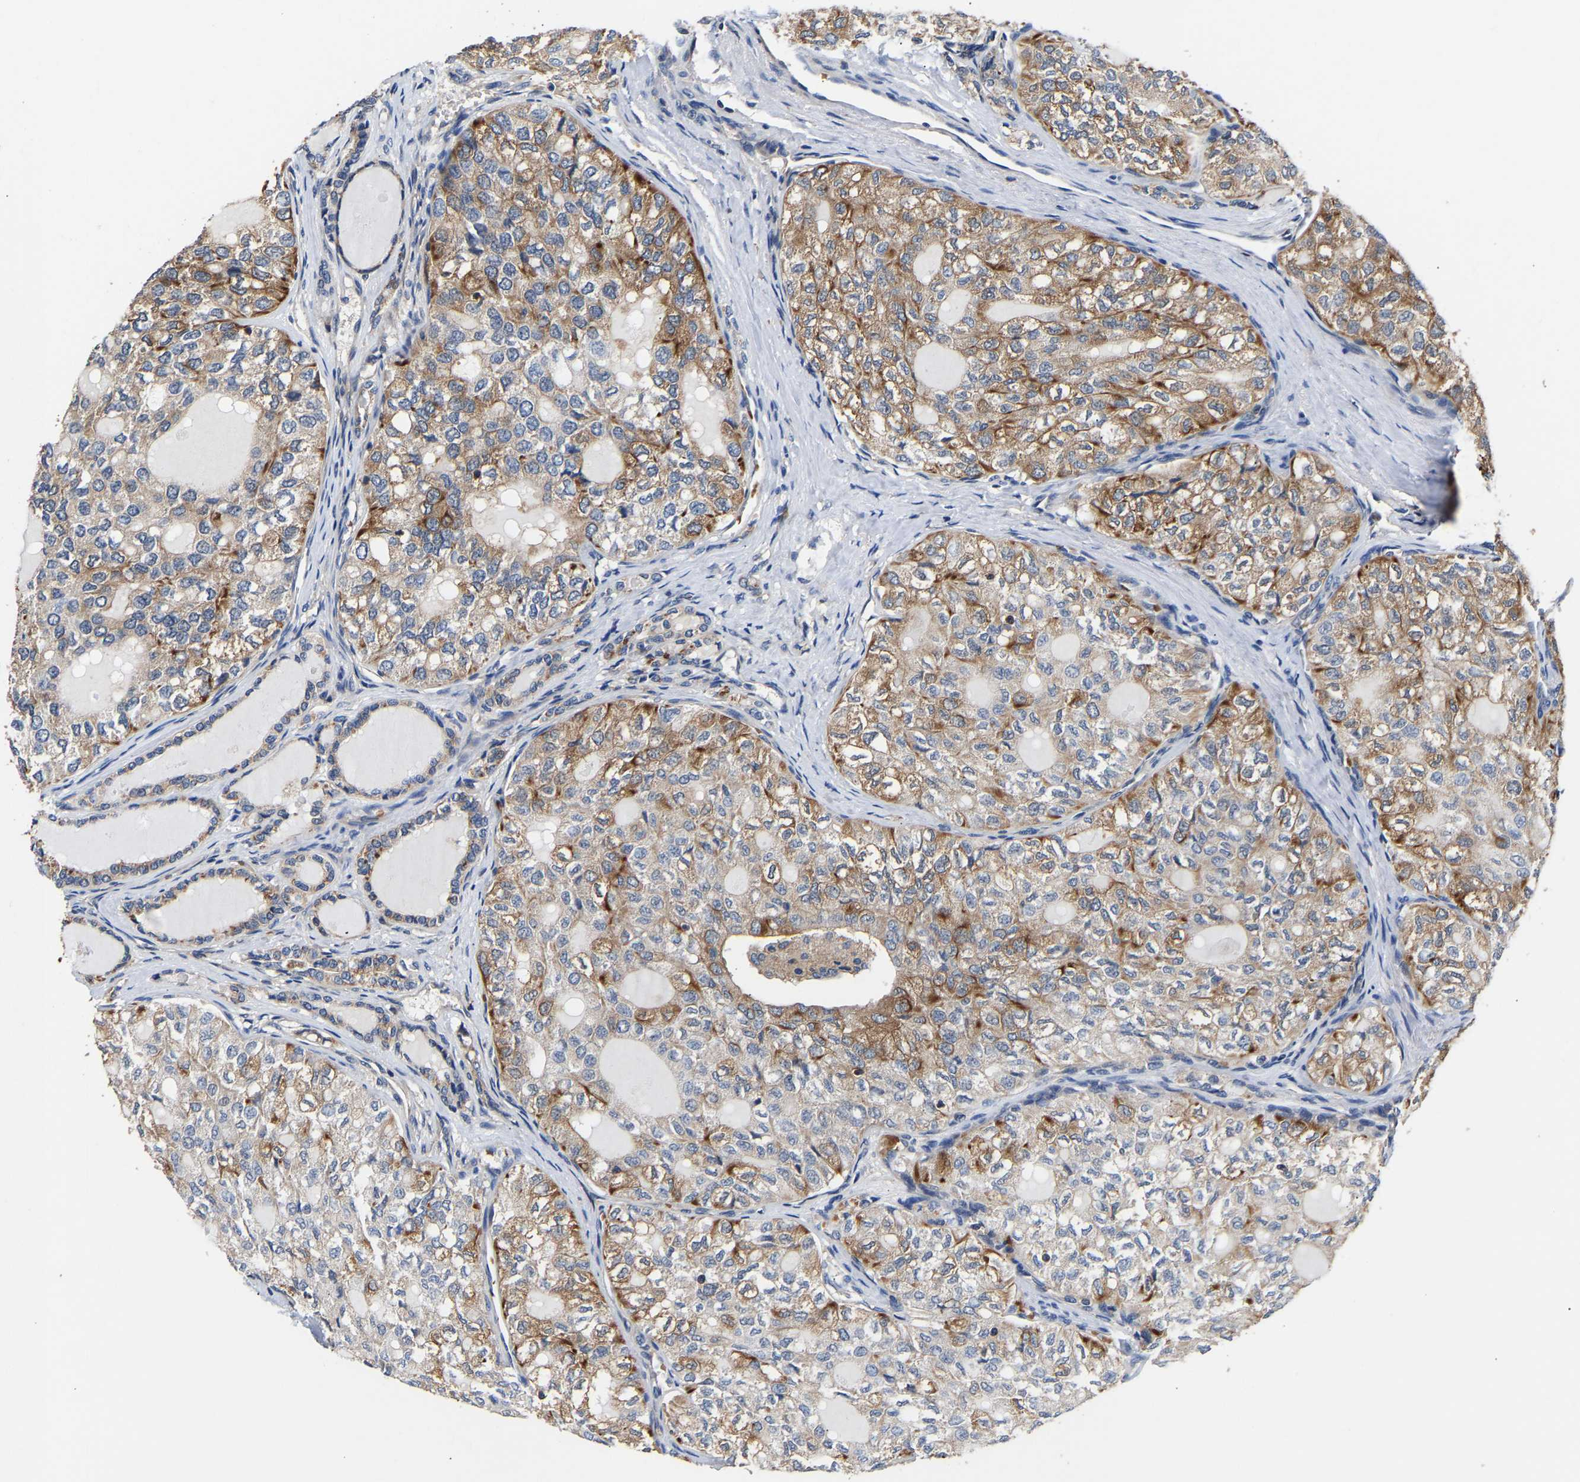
{"staining": {"intensity": "moderate", "quantity": "25%-75%", "location": "cytoplasmic/membranous"}, "tissue": "thyroid cancer", "cell_type": "Tumor cells", "image_type": "cancer", "snomed": [{"axis": "morphology", "description": "Follicular adenoma carcinoma, NOS"}, {"axis": "topography", "description": "Thyroid gland"}], "caption": "A histopathology image of human thyroid cancer stained for a protein exhibits moderate cytoplasmic/membranous brown staining in tumor cells.", "gene": "LRBA", "patient": {"sex": "male", "age": 75}}